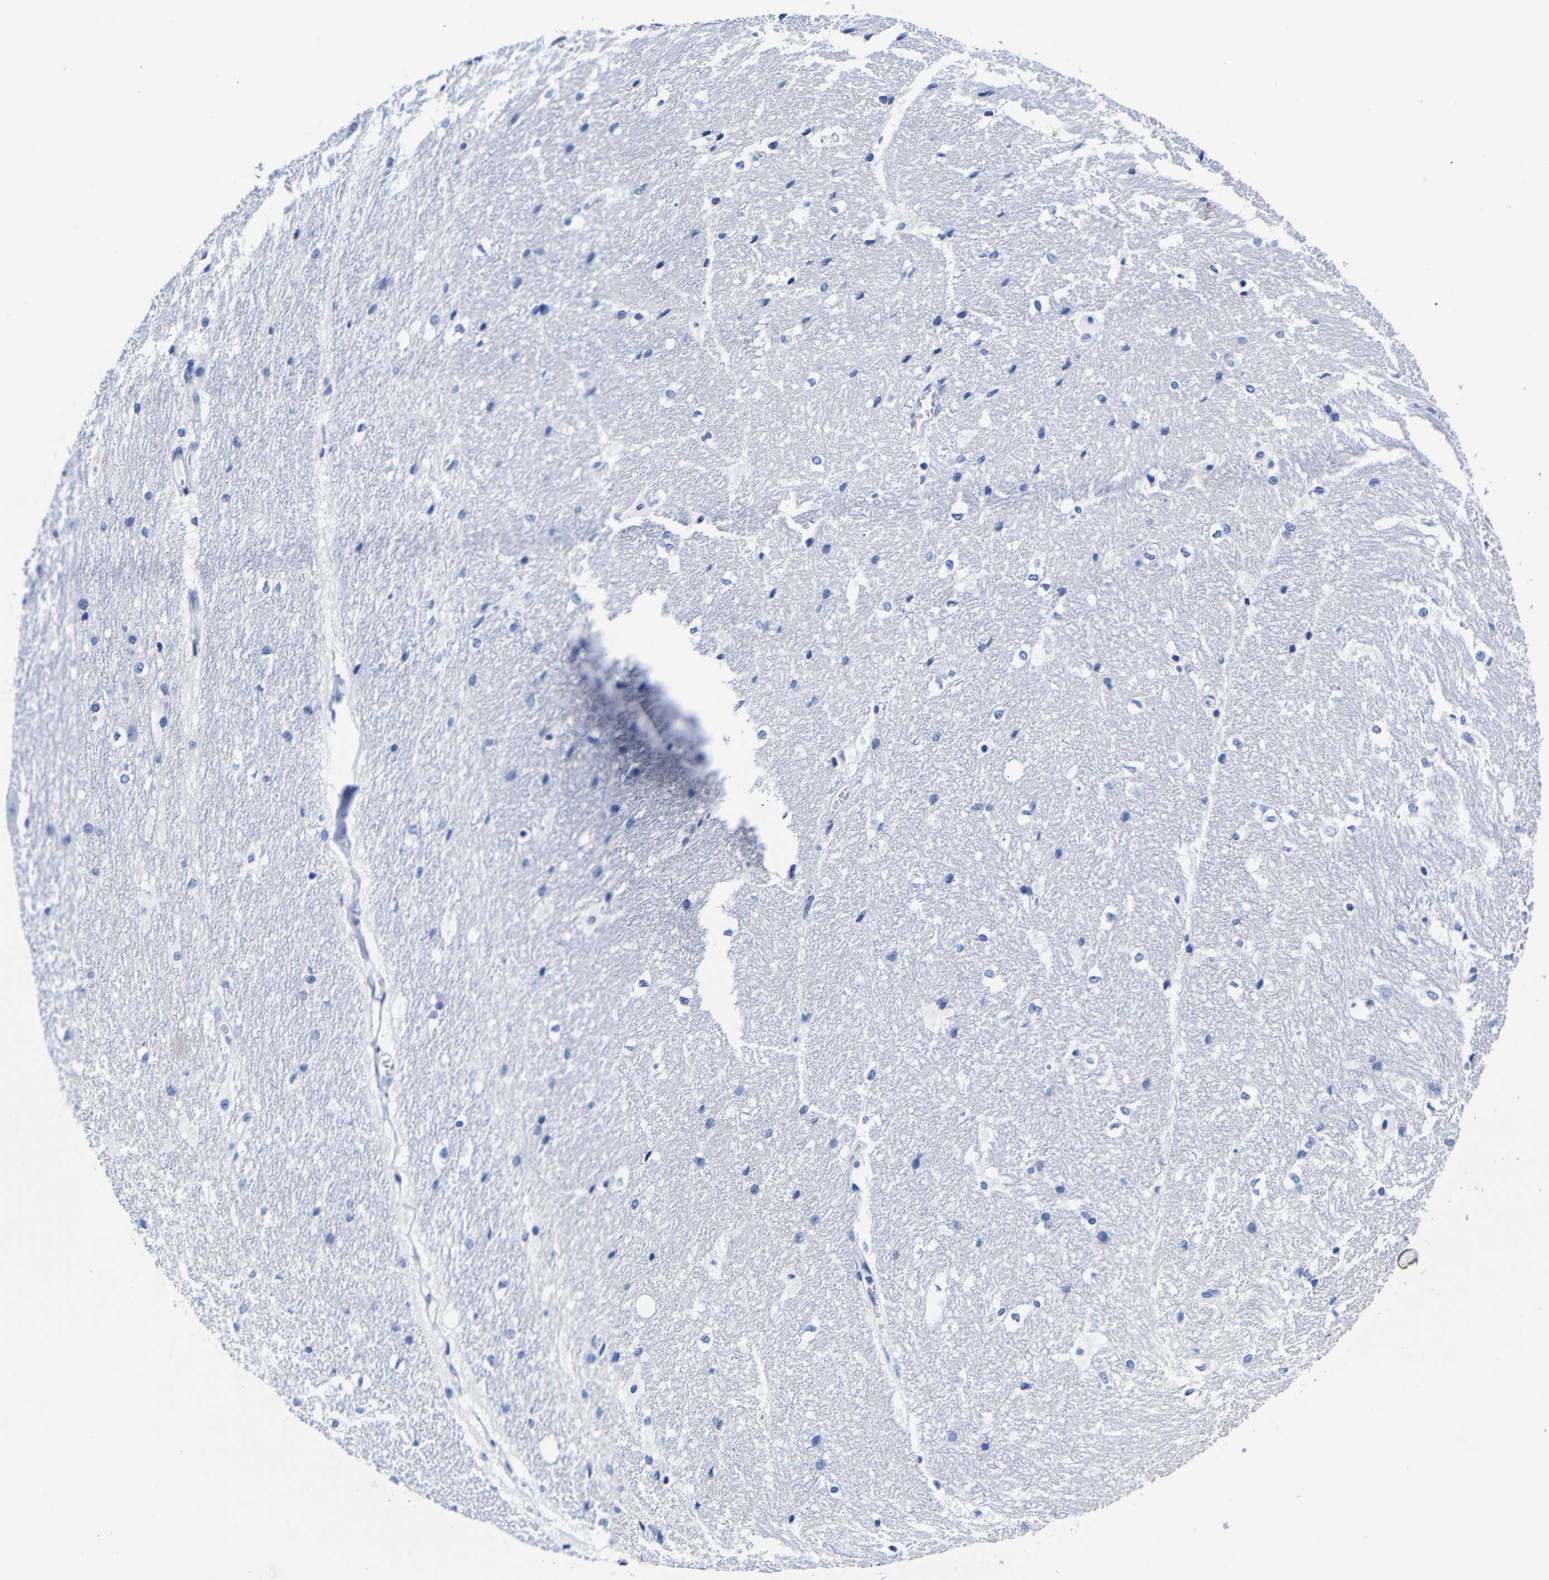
{"staining": {"intensity": "negative", "quantity": "none", "location": "none"}, "tissue": "hippocampus", "cell_type": "Glial cells", "image_type": "normal", "snomed": [{"axis": "morphology", "description": "Normal tissue, NOS"}, {"axis": "topography", "description": "Hippocampus"}], "caption": "Image shows no significant protein expression in glial cells of benign hippocampus.", "gene": "CLEC4G", "patient": {"sex": "female", "age": 19}}